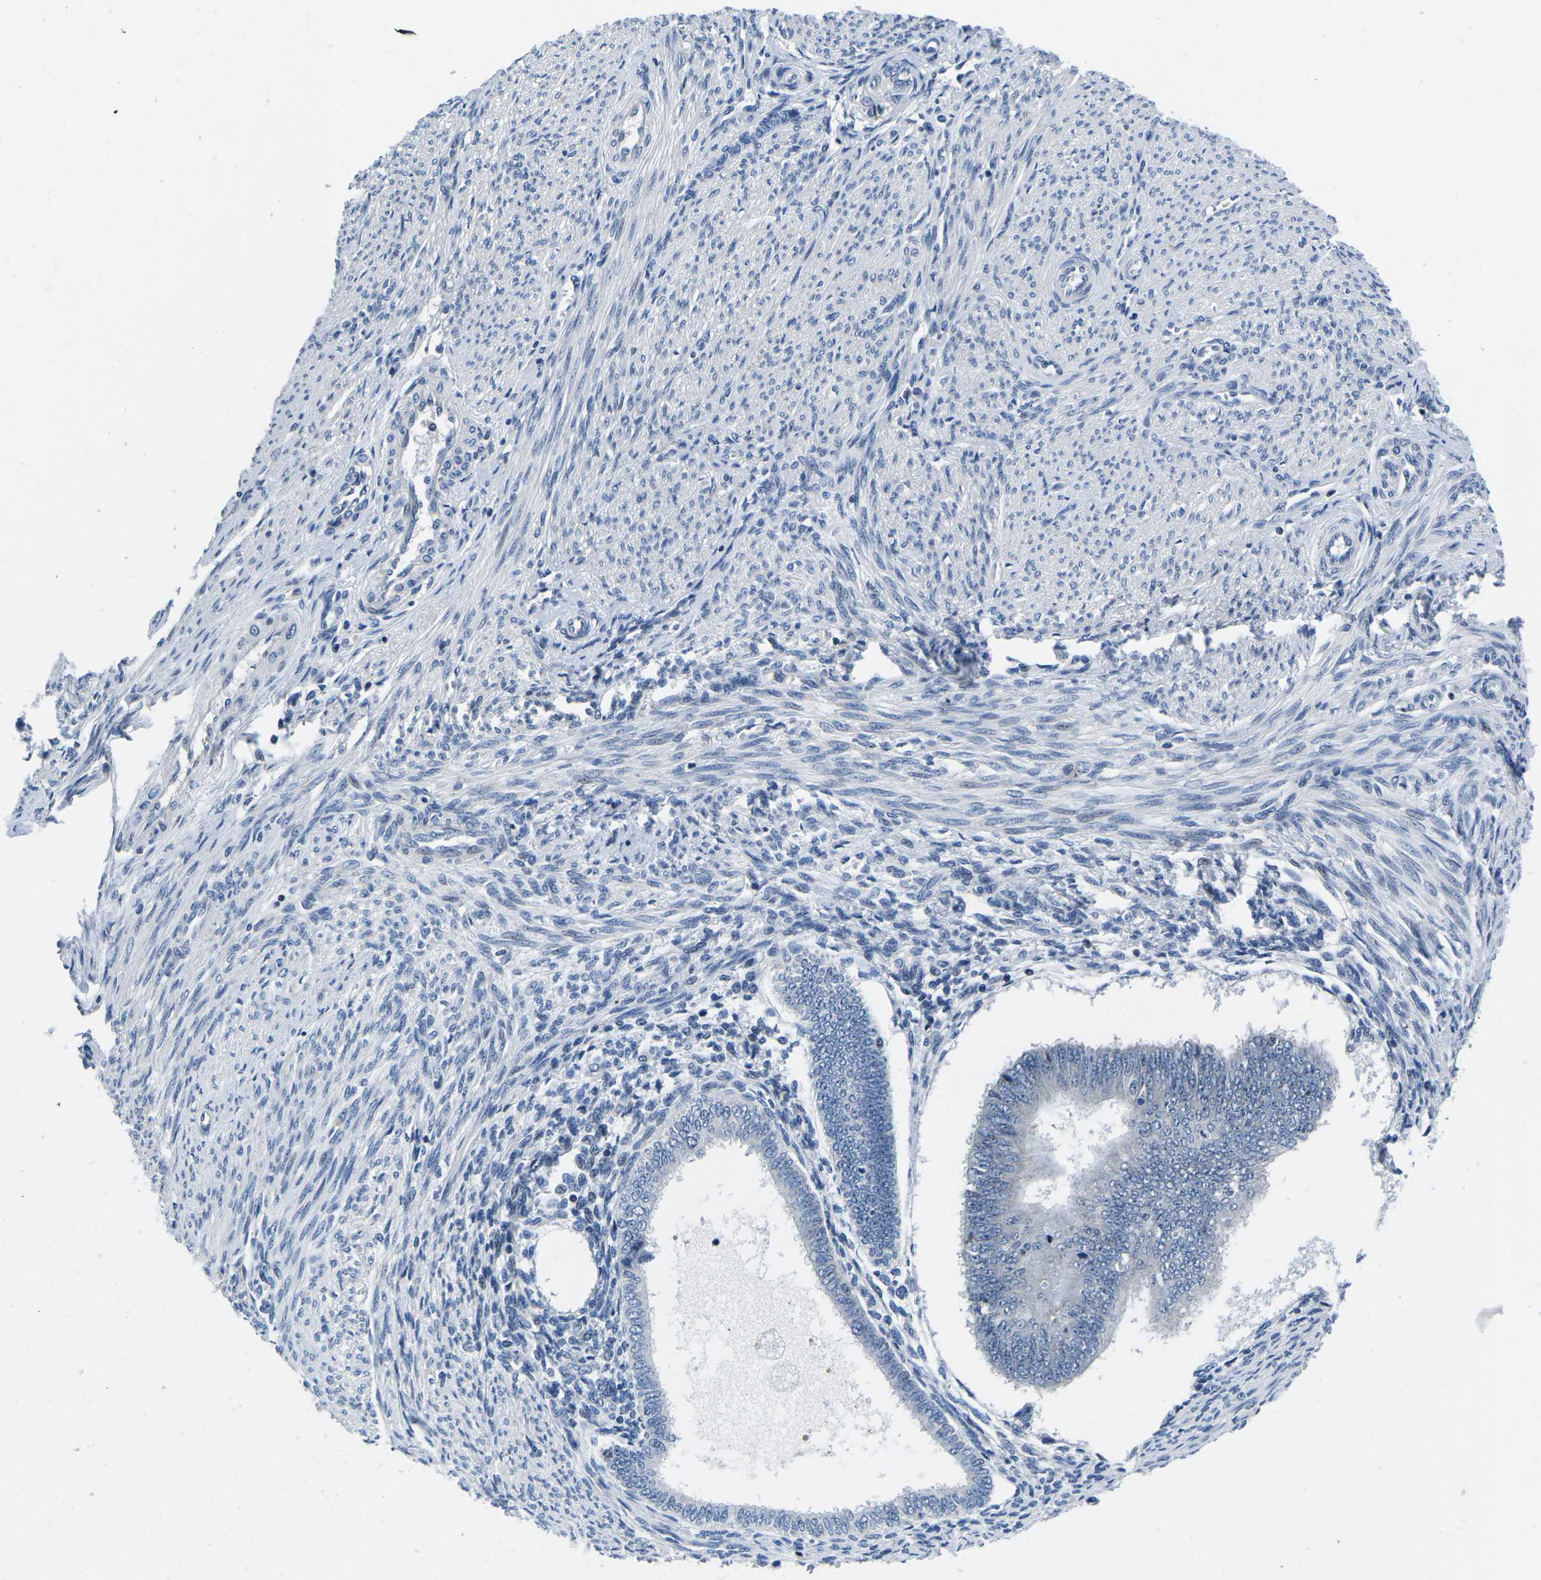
{"staining": {"intensity": "negative", "quantity": "none", "location": "none"}, "tissue": "endometrial cancer", "cell_type": "Tumor cells", "image_type": "cancer", "snomed": [{"axis": "morphology", "description": "Adenocarcinoma, NOS"}, {"axis": "topography", "description": "Endometrium"}], "caption": "Endometrial adenocarcinoma was stained to show a protein in brown. There is no significant staining in tumor cells.", "gene": "CDC73", "patient": {"sex": "female", "age": 58}}